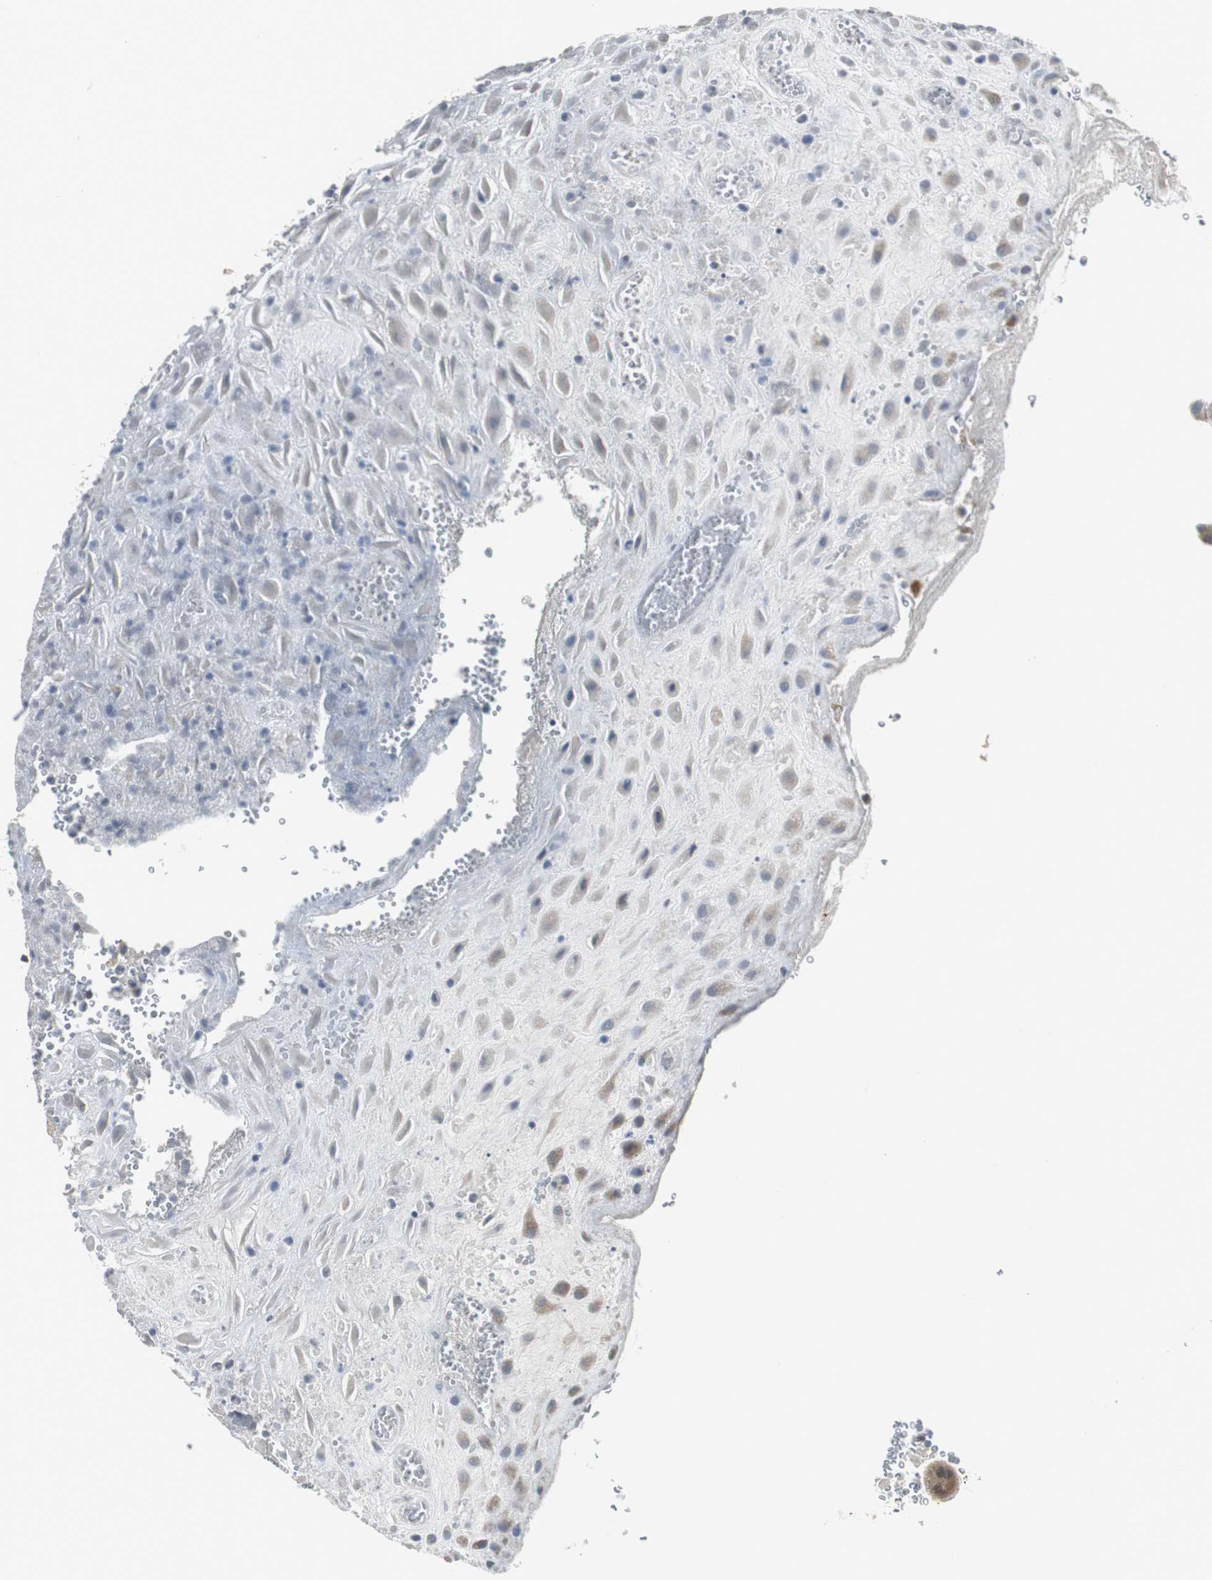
{"staining": {"intensity": "weak", "quantity": "<25%", "location": "cytoplasmic/membranous"}, "tissue": "placenta", "cell_type": "Decidual cells", "image_type": "normal", "snomed": [{"axis": "morphology", "description": "Normal tissue, NOS"}, {"axis": "topography", "description": "Placenta"}], "caption": "Photomicrograph shows no significant protein staining in decidual cells of normal placenta. (IHC, brightfield microscopy, high magnification).", "gene": "NLGN1", "patient": {"sex": "female", "age": 19}}